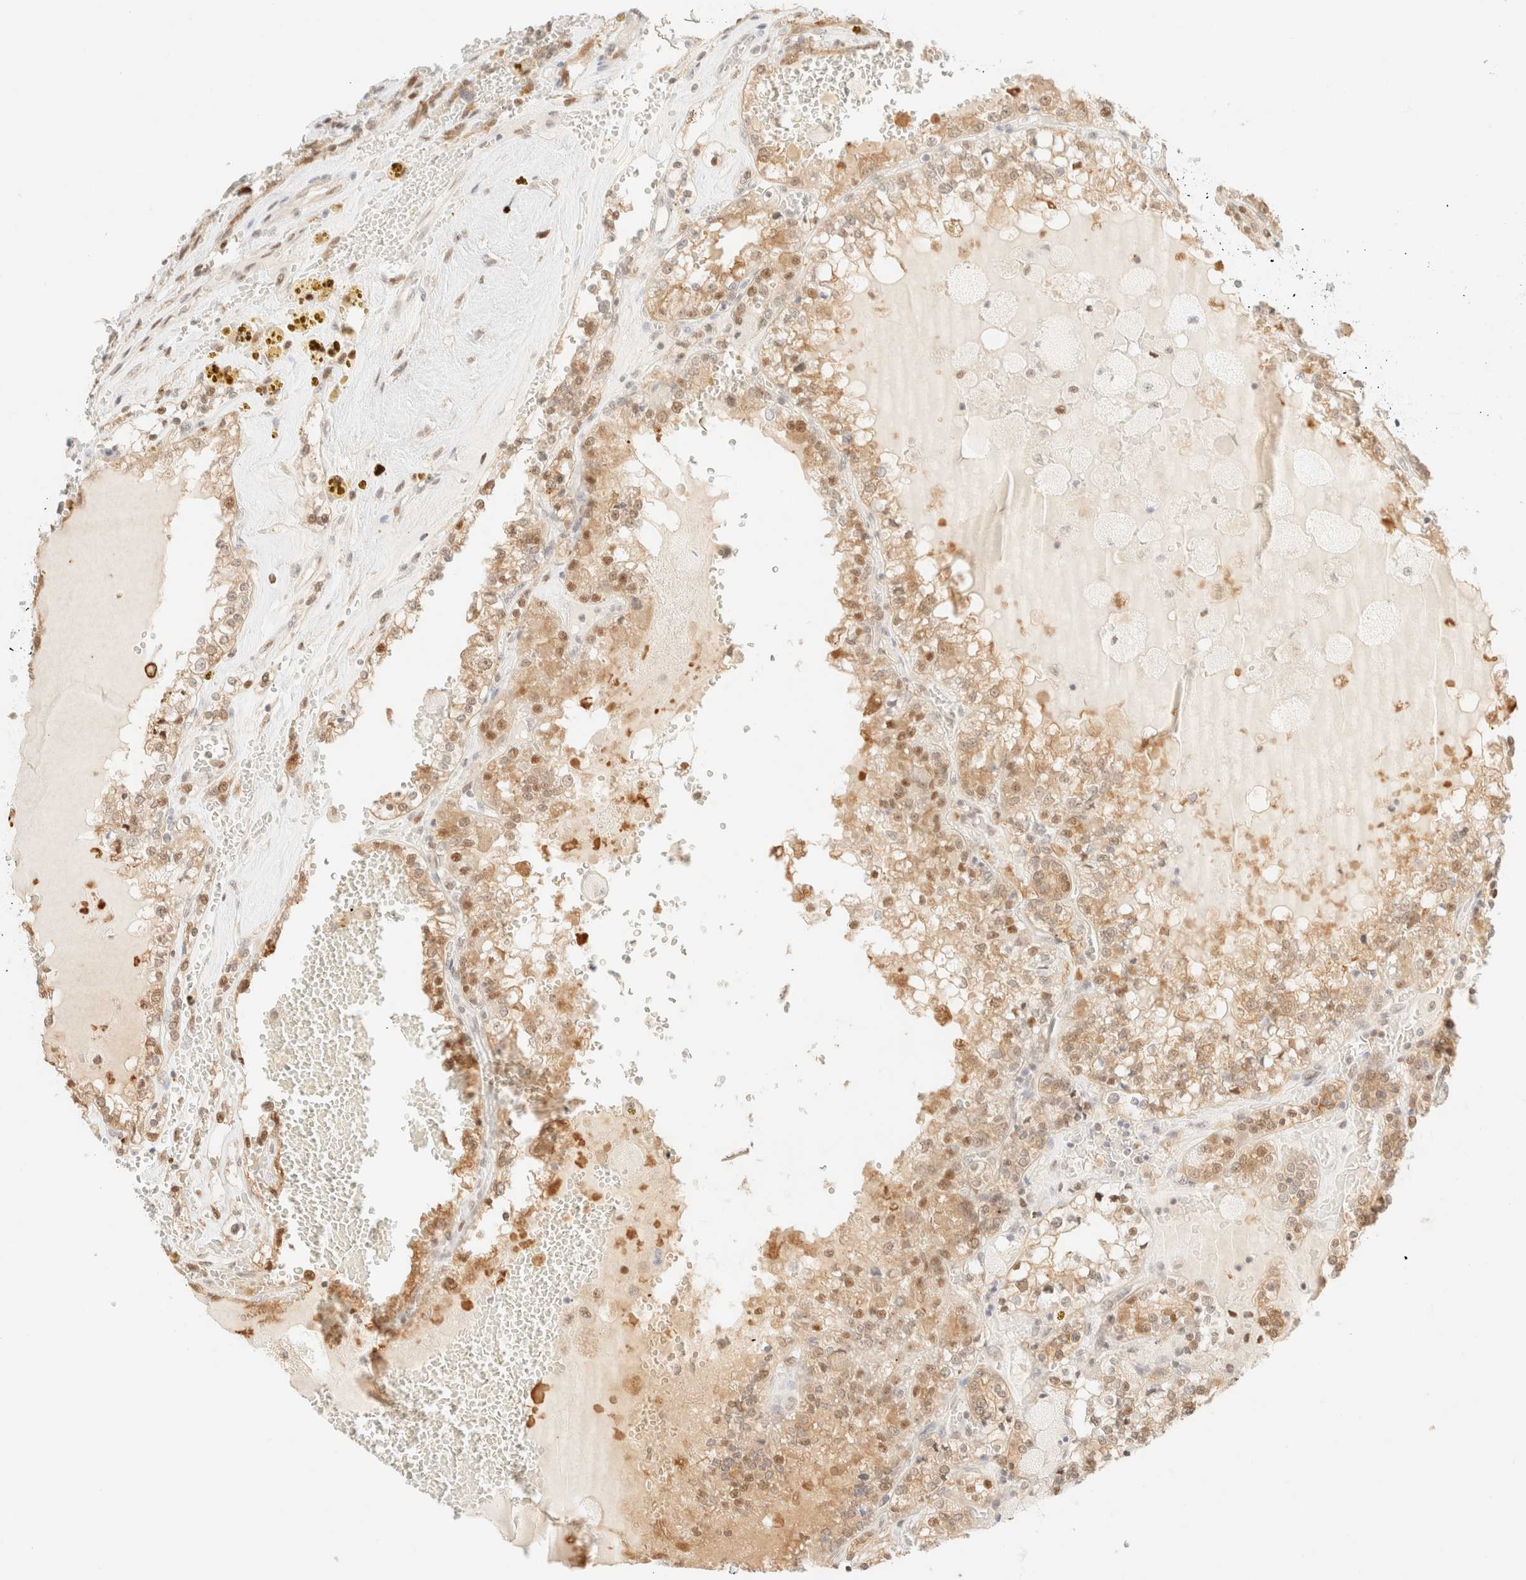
{"staining": {"intensity": "weak", "quantity": ">75%", "location": "cytoplasmic/membranous,nuclear"}, "tissue": "renal cancer", "cell_type": "Tumor cells", "image_type": "cancer", "snomed": [{"axis": "morphology", "description": "Adenocarcinoma, NOS"}, {"axis": "topography", "description": "Kidney"}], "caption": "IHC (DAB (3,3'-diaminobenzidine)) staining of renal cancer shows weak cytoplasmic/membranous and nuclear protein staining in approximately >75% of tumor cells. The protein is stained brown, and the nuclei are stained in blue (DAB IHC with brightfield microscopy, high magnification).", "gene": "TSR1", "patient": {"sex": "female", "age": 56}}